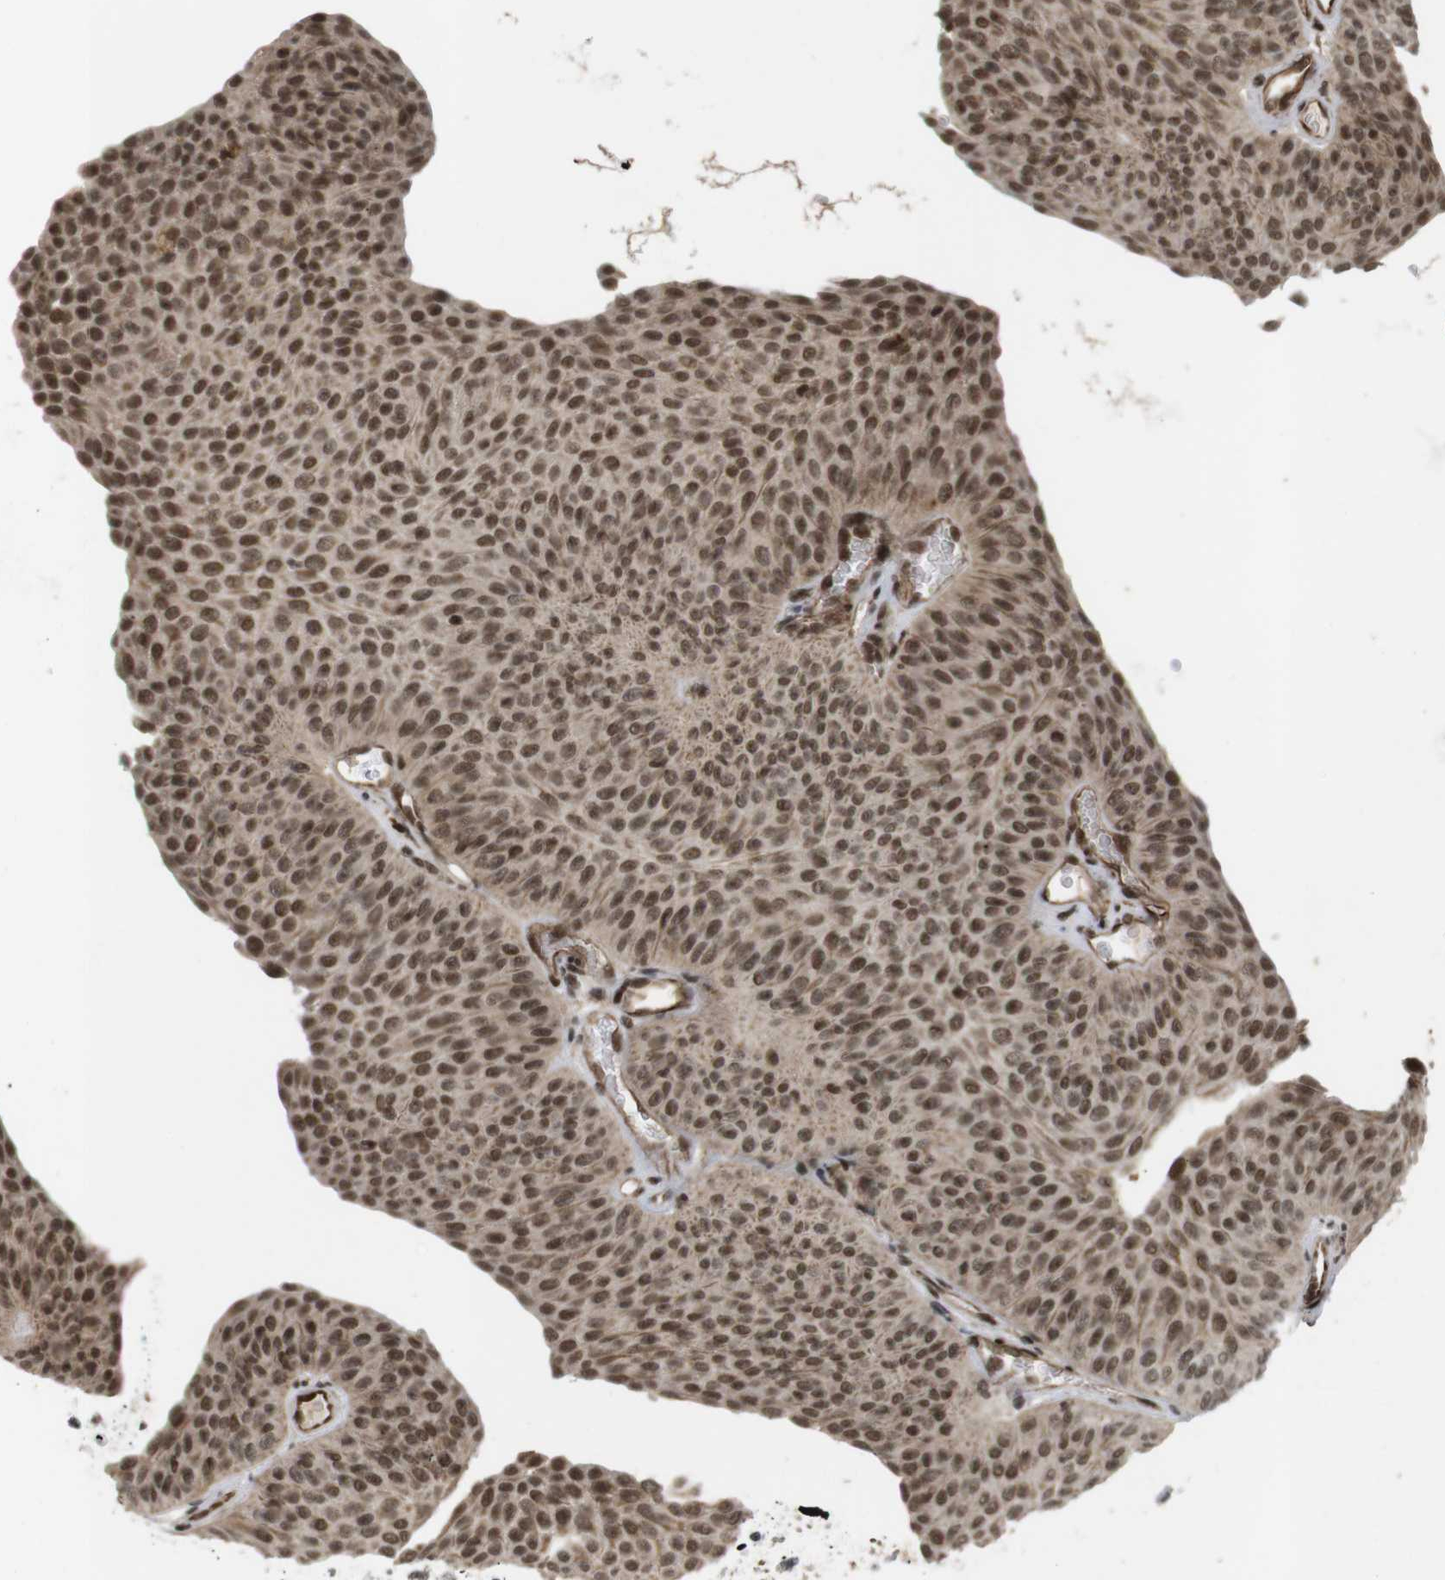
{"staining": {"intensity": "strong", "quantity": ">75%", "location": "cytoplasmic/membranous,nuclear"}, "tissue": "urothelial cancer", "cell_type": "Tumor cells", "image_type": "cancer", "snomed": [{"axis": "morphology", "description": "Urothelial carcinoma, Low grade"}, {"axis": "topography", "description": "Urinary bladder"}], "caption": "Strong cytoplasmic/membranous and nuclear expression for a protein is appreciated in approximately >75% of tumor cells of urothelial carcinoma (low-grade) using immunohistochemistry (IHC).", "gene": "SP2", "patient": {"sex": "female", "age": 60}}